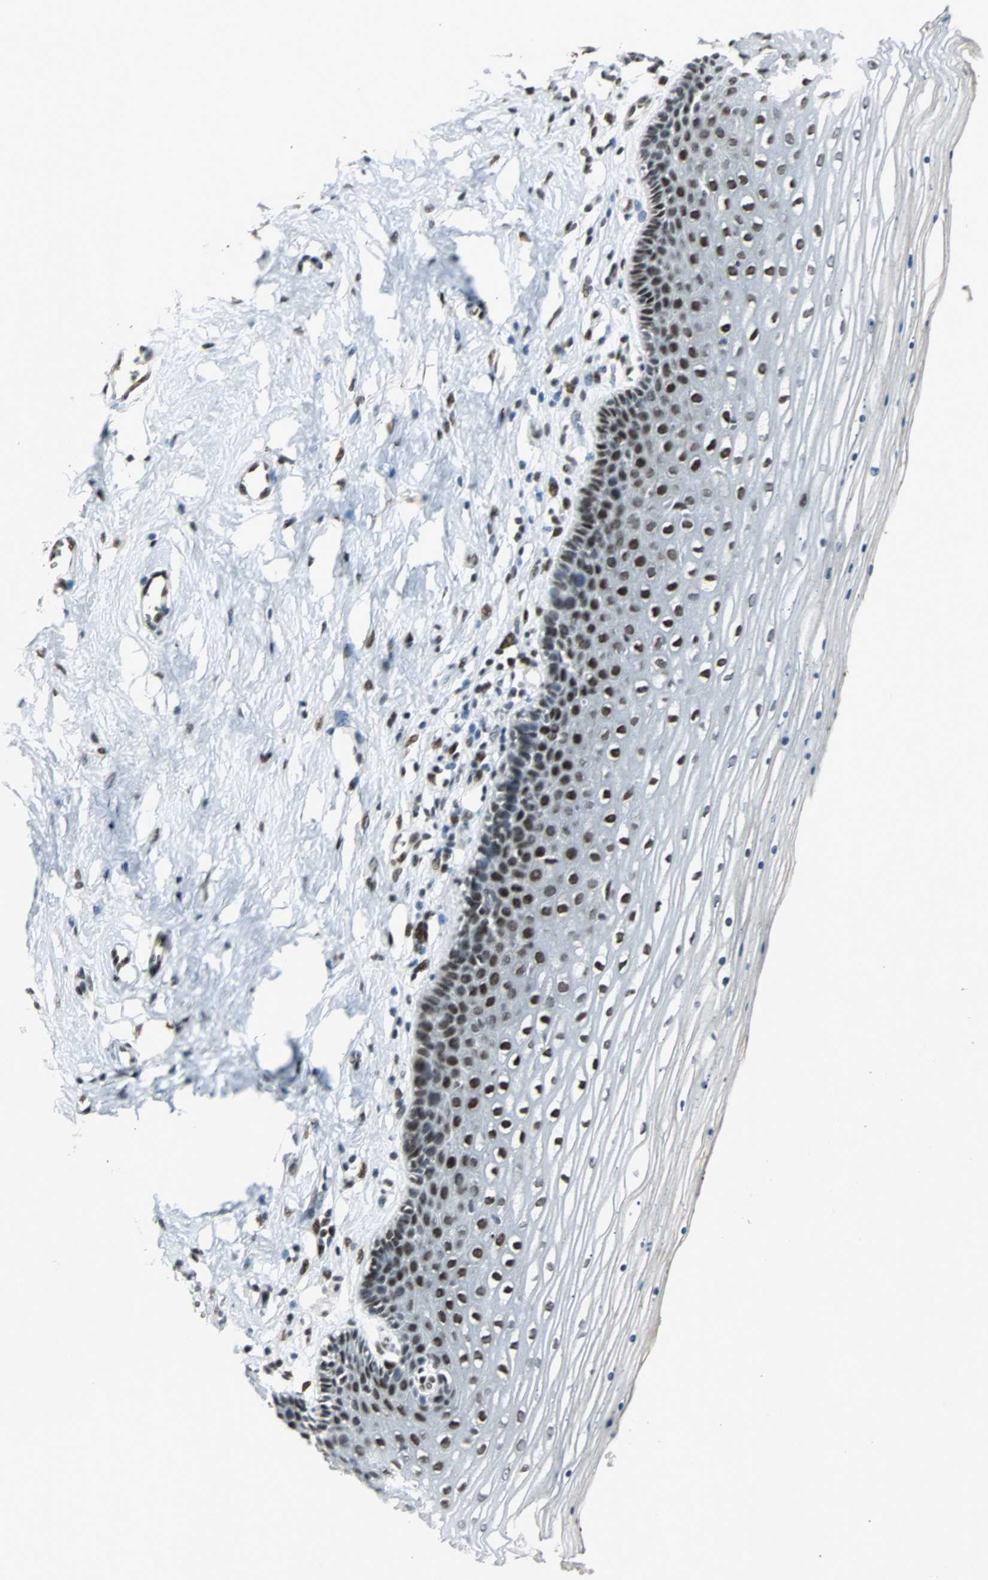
{"staining": {"intensity": "strong", "quantity": "25%-75%", "location": "nuclear"}, "tissue": "cervix", "cell_type": "Glandular cells", "image_type": "normal", "snomed": [{"axis": "morphology", "description": "Normal tissue, NOS"}, {"axis": "topography", "description": "Cervix"}], "caption": "Strong nuclear protein expression is appreciated in approximately 25%-75% of glandular cells in cervix. The staining was performed using DAB, with brown indicating positive protein expression. Nuclei are stained blue with hematoxylin.", "gene": "TAF5", "patient": {"sex": "female", "age": 39}}